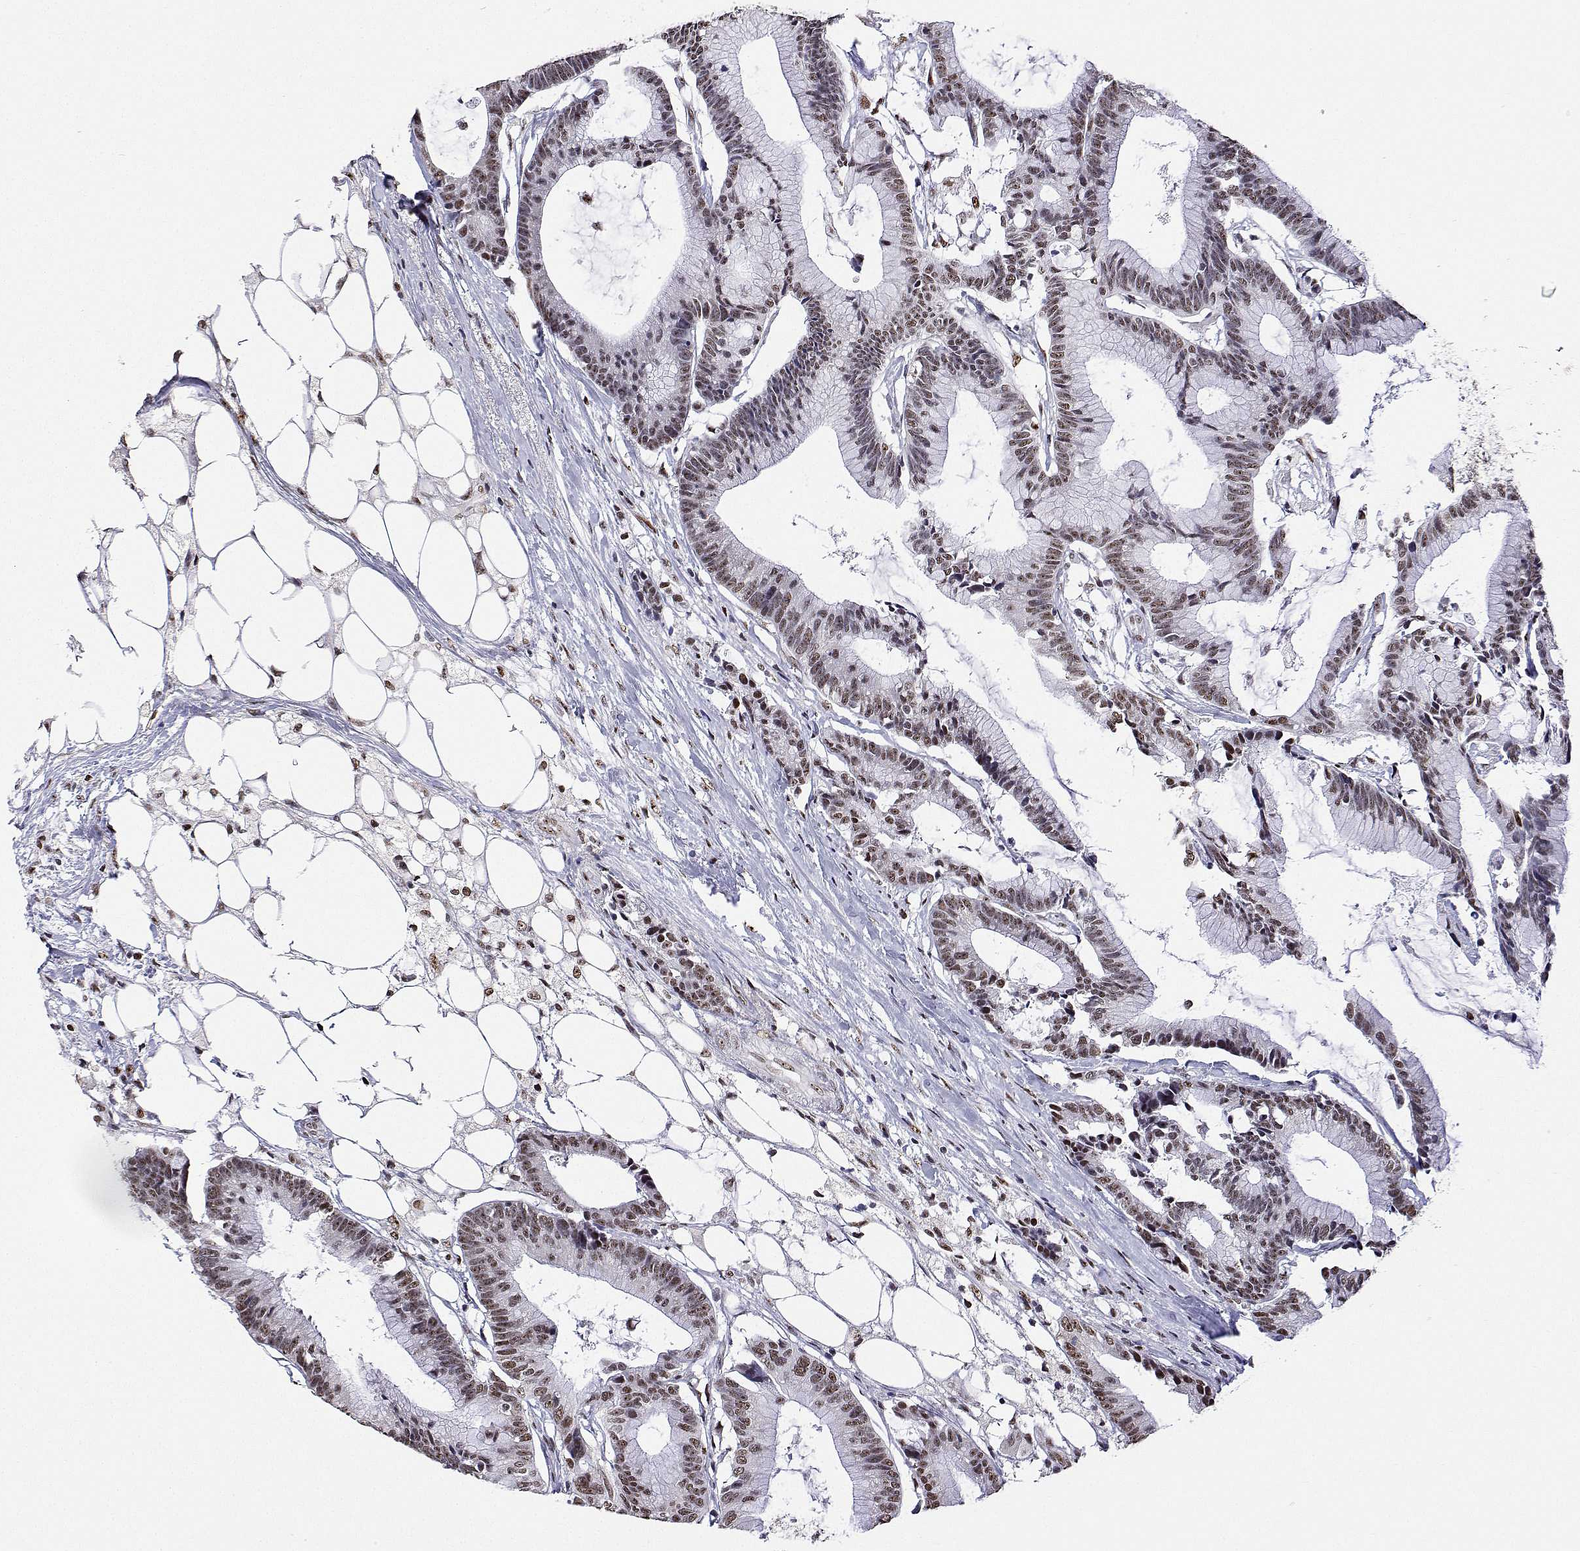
{"staining": {"intensity": "weak", "quantity": ">75%", "location": "nuclear"}, "tissue": "colorectal cancer", "cell_type": "Tumor cells", "image_type": "cancer", "snomed": [{"axis": "morphology", "description": "Adenocarcinoma, NOS"}, {"axis": "topography", "description": "Colon"}], "caption": "A photomicrograph of adenocarcinoma (colorectal) stained for a protein reveals weak nuclear brown staining in tumor cells.", "gene": "ADAR", "patient": {"sex": "female", "age": 67}}